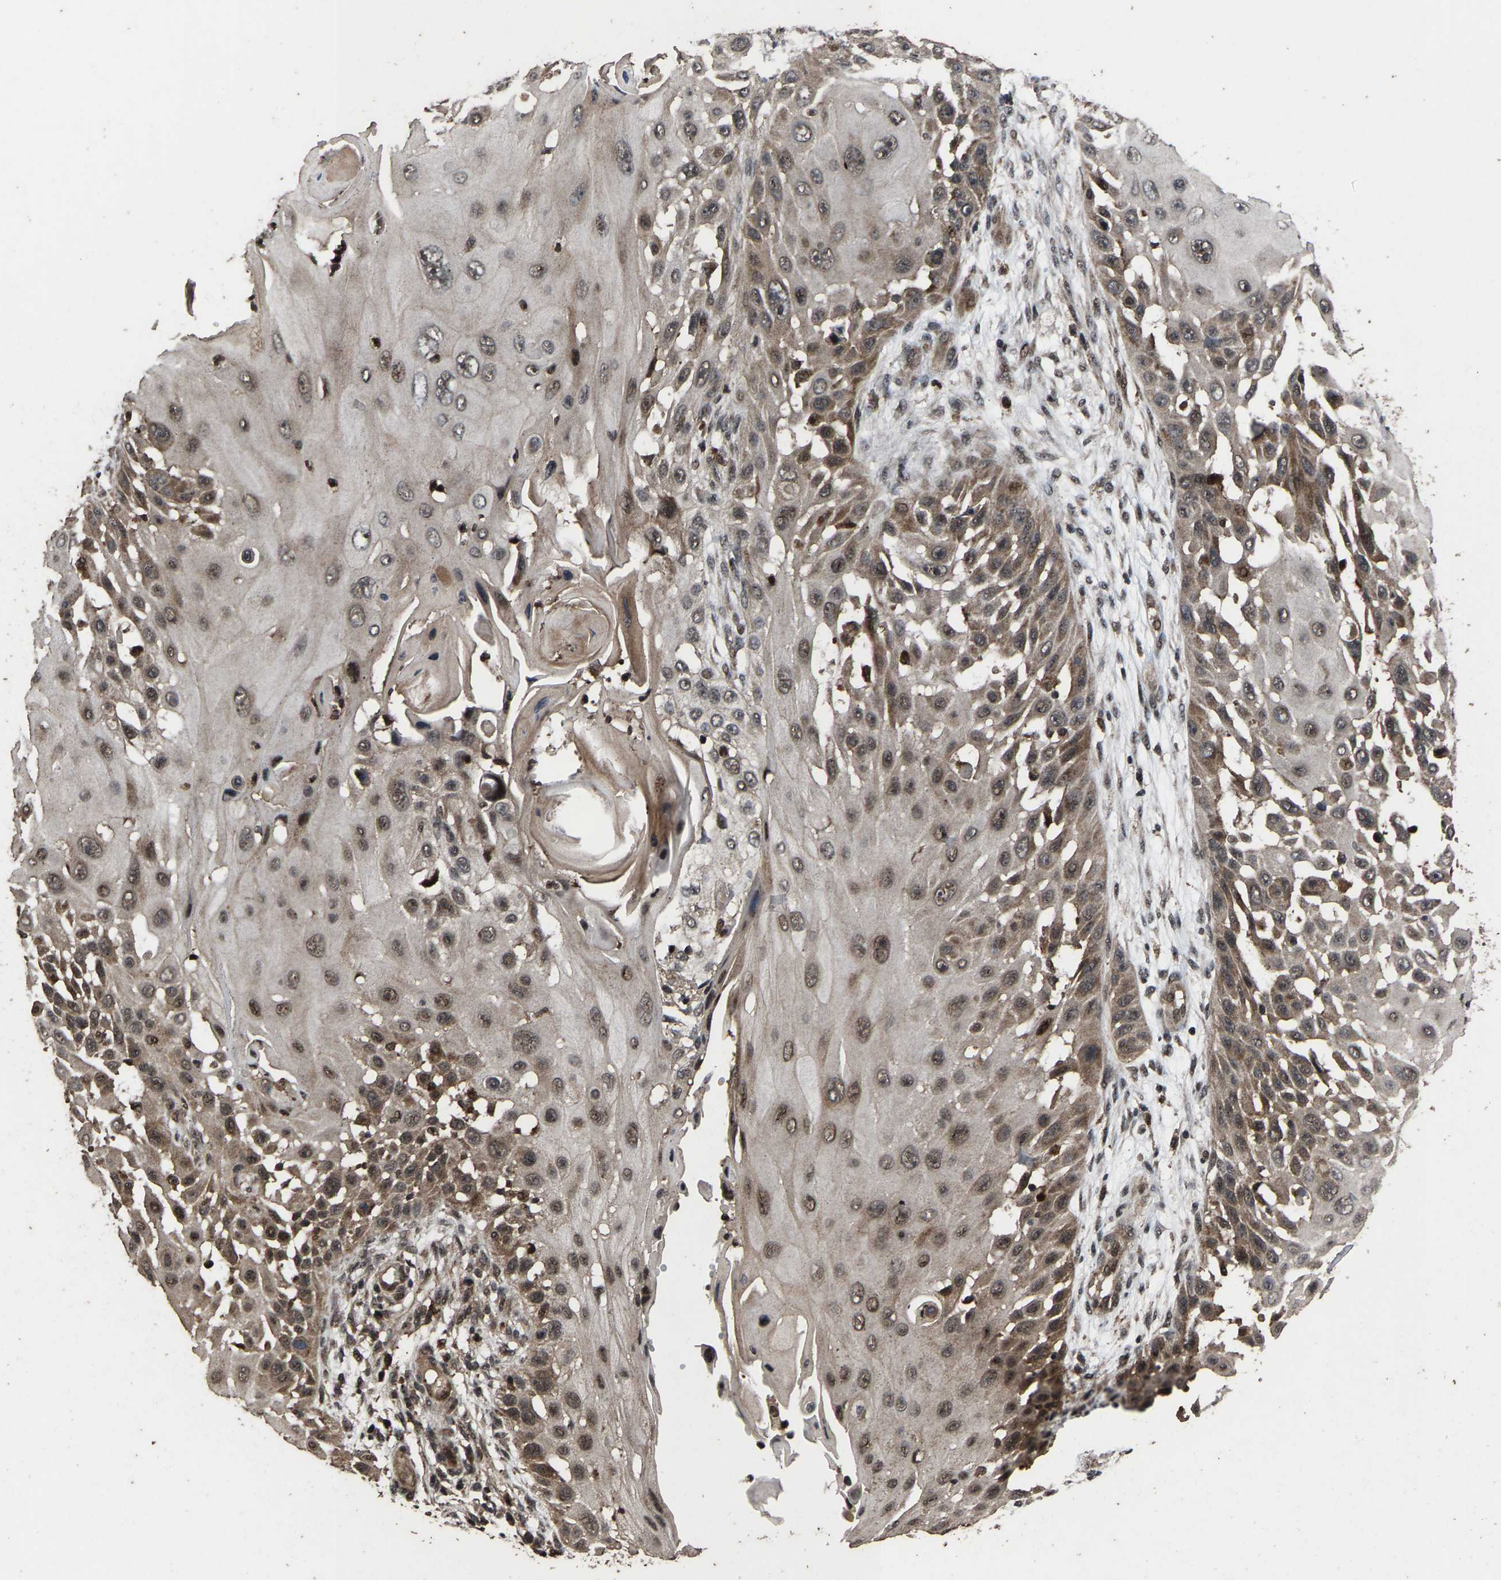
{"staining": {"intensity": "moderate", "quantity": ">75%", "location": "cytoplasmic/membranous"}, "tissue": "skin cancer", "cell_type": "Tumor cells", "image_type": "cancer", "snomed": [{"axis": "morphology", "description": "Squamous cell carcinoma, NOS"}, {"axis": "topography", "description": "Skin"}], "caption": "Tumor cells exhibit medium levels of moderate cytoplasmic/membranous staining in approximately >75% of cells in skin squamous cell carcinoma.", "gene": "HAUS6", "patient": {"sex": "female", "age": 44}}